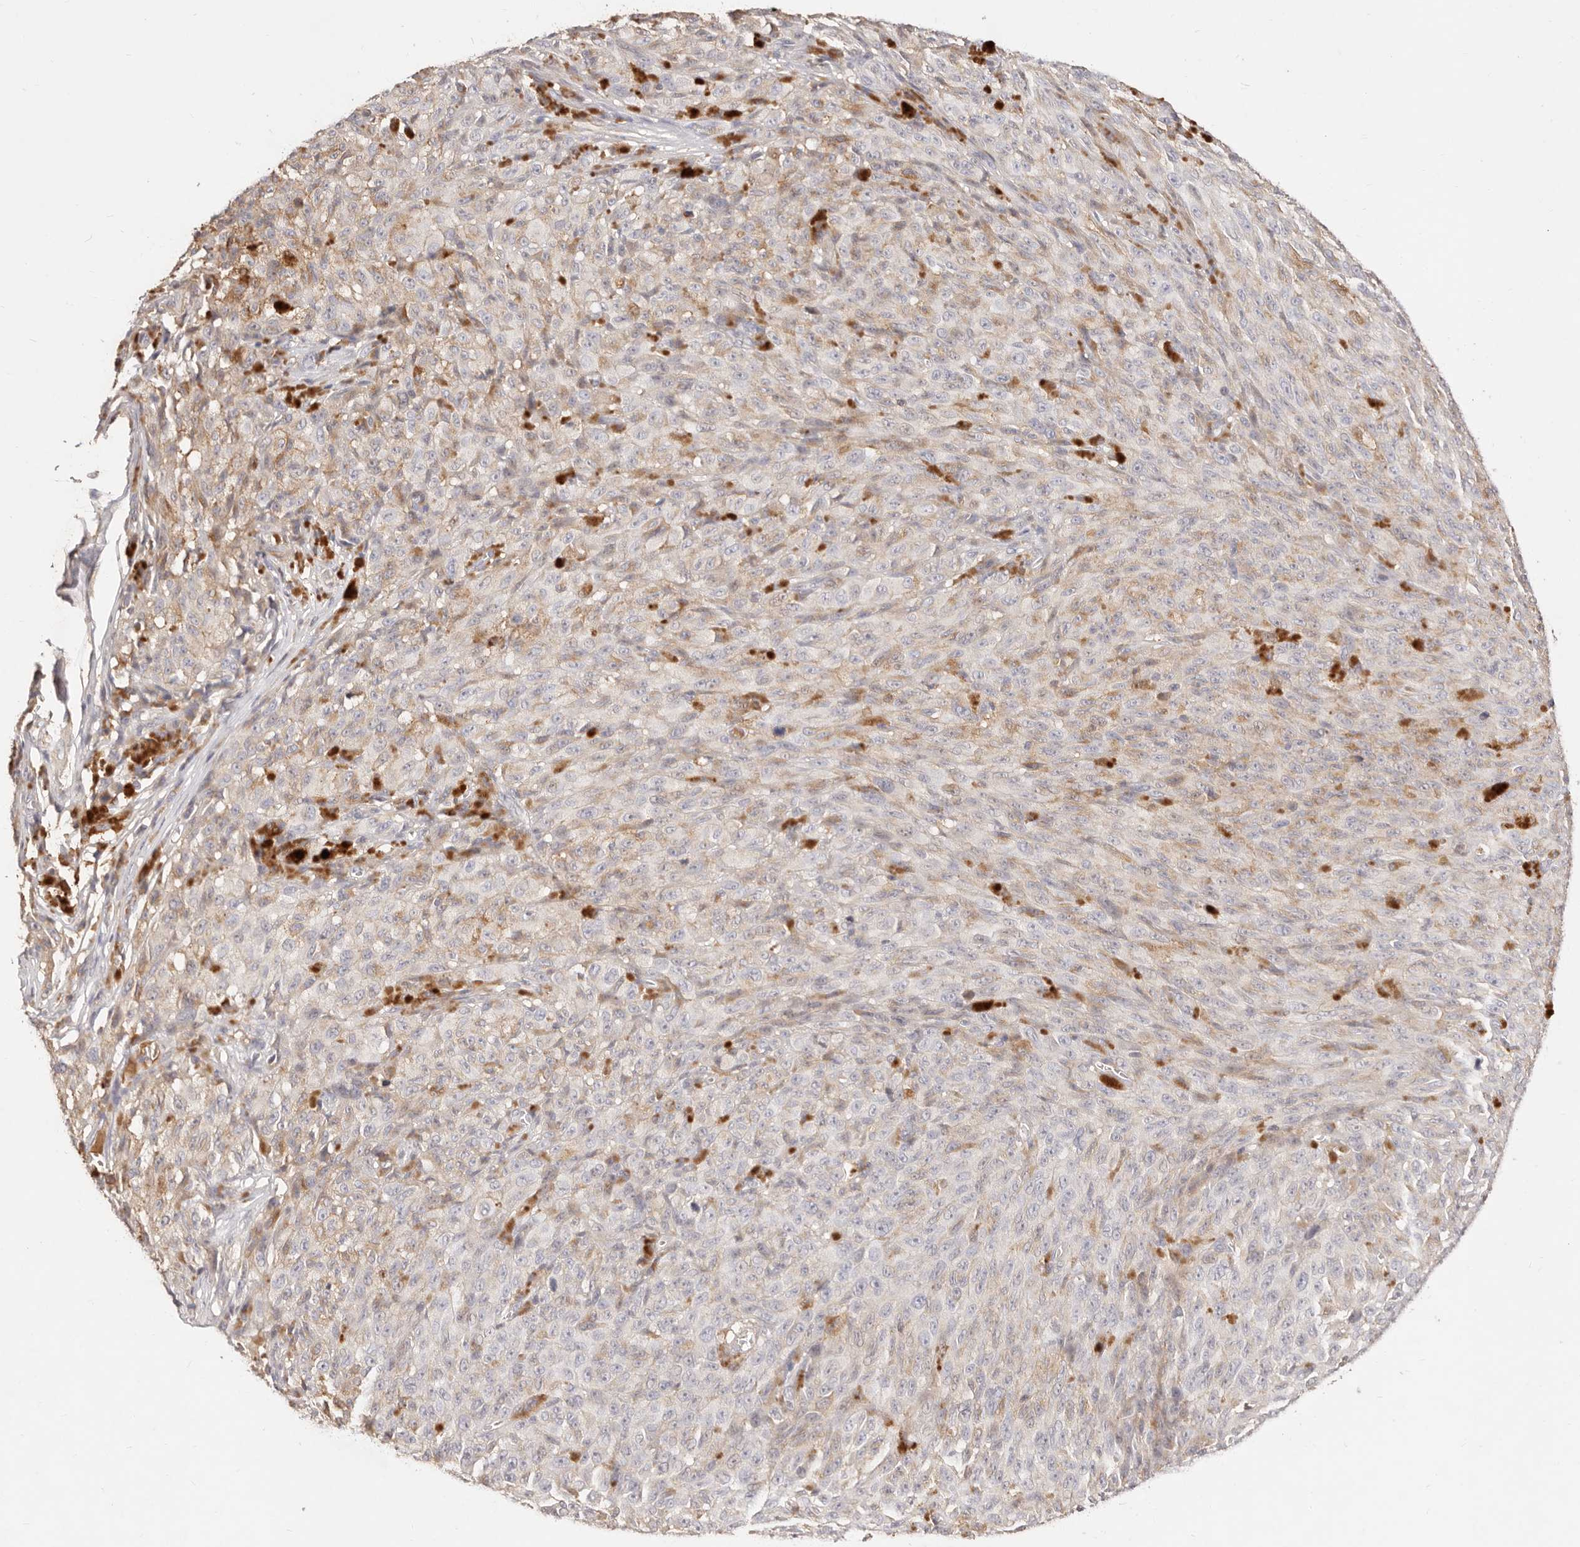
{"staining": {"intensity": "weak", "quantity": "<25%", "location": "cytoplasmic/membranous"}, "tissue": "melanoma", "cell_type": "Tumor cells", "image_type": "cancer", "snomed": [{"axis": "morphology", "description": "Malignant melanoma, NOS"}, {"axis": "topography", "description": "Skin"}], "caption": "There is no significant staining in tumor cells of malignant melanoma. Nuclei are stained in blue.", "gene": "CXADR", "patient": {"sex": "female", "age": 82}}